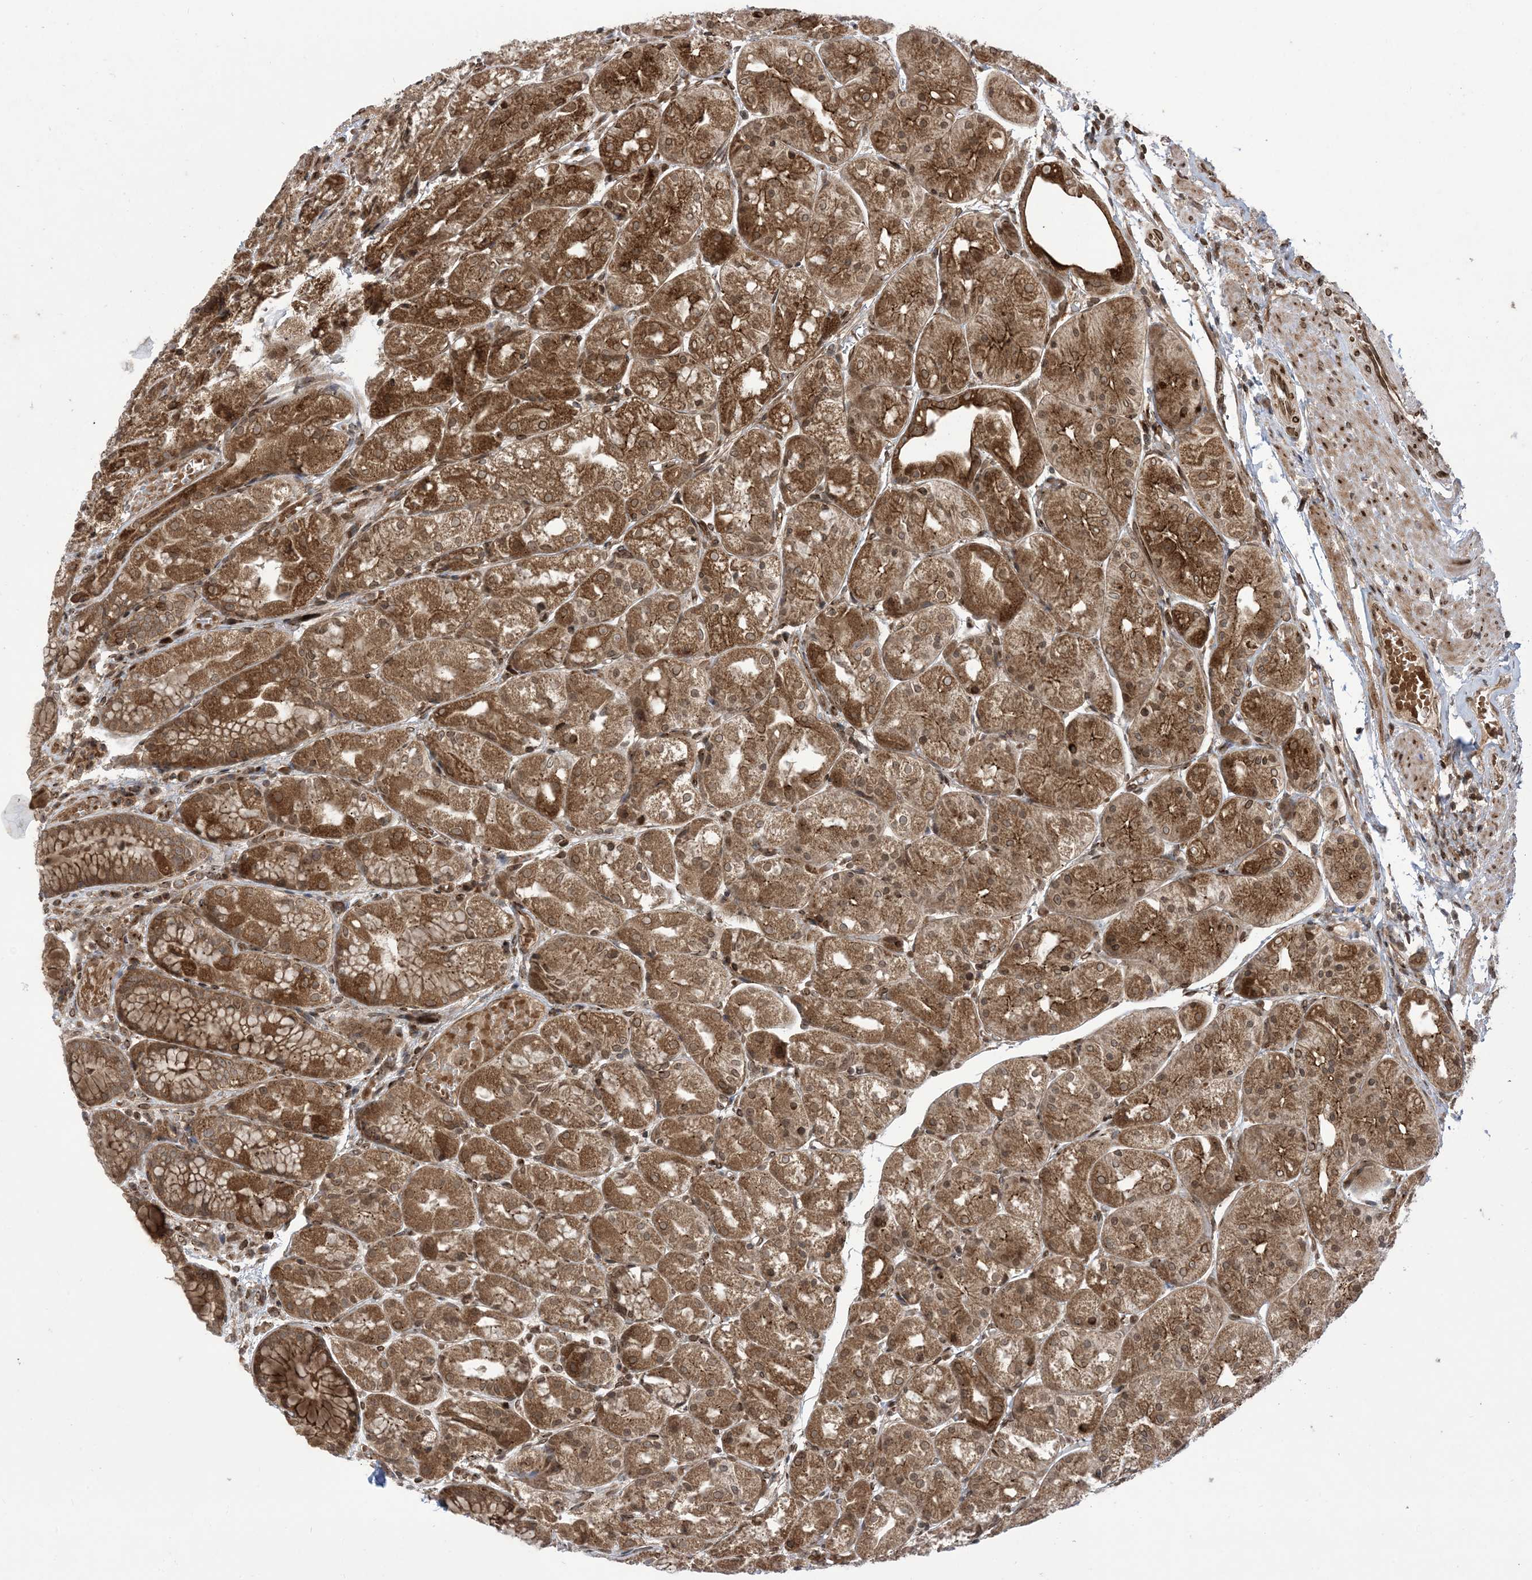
{"staining": {"intensity": "strong", "quantity": ">75%", "location": "cytoplasmic/membranous"}, "tissue": "stomach", "cell_type": "Glandular cells", "image_type": "normal", "snomed": [{"axis": "morphology", "description": "Normal tissue, NOS"}, {"axis": "topography", "description": "Stomach, upper"}], "caption": "Immunohistochemical staining of unremarkable human stomach shows >75% levels of strong cytoplasmic/membranous protein positivity in approximately >75% of glandular cells.", "gene": "CASP4", "patient": {"sex": "male", "age": 72}}